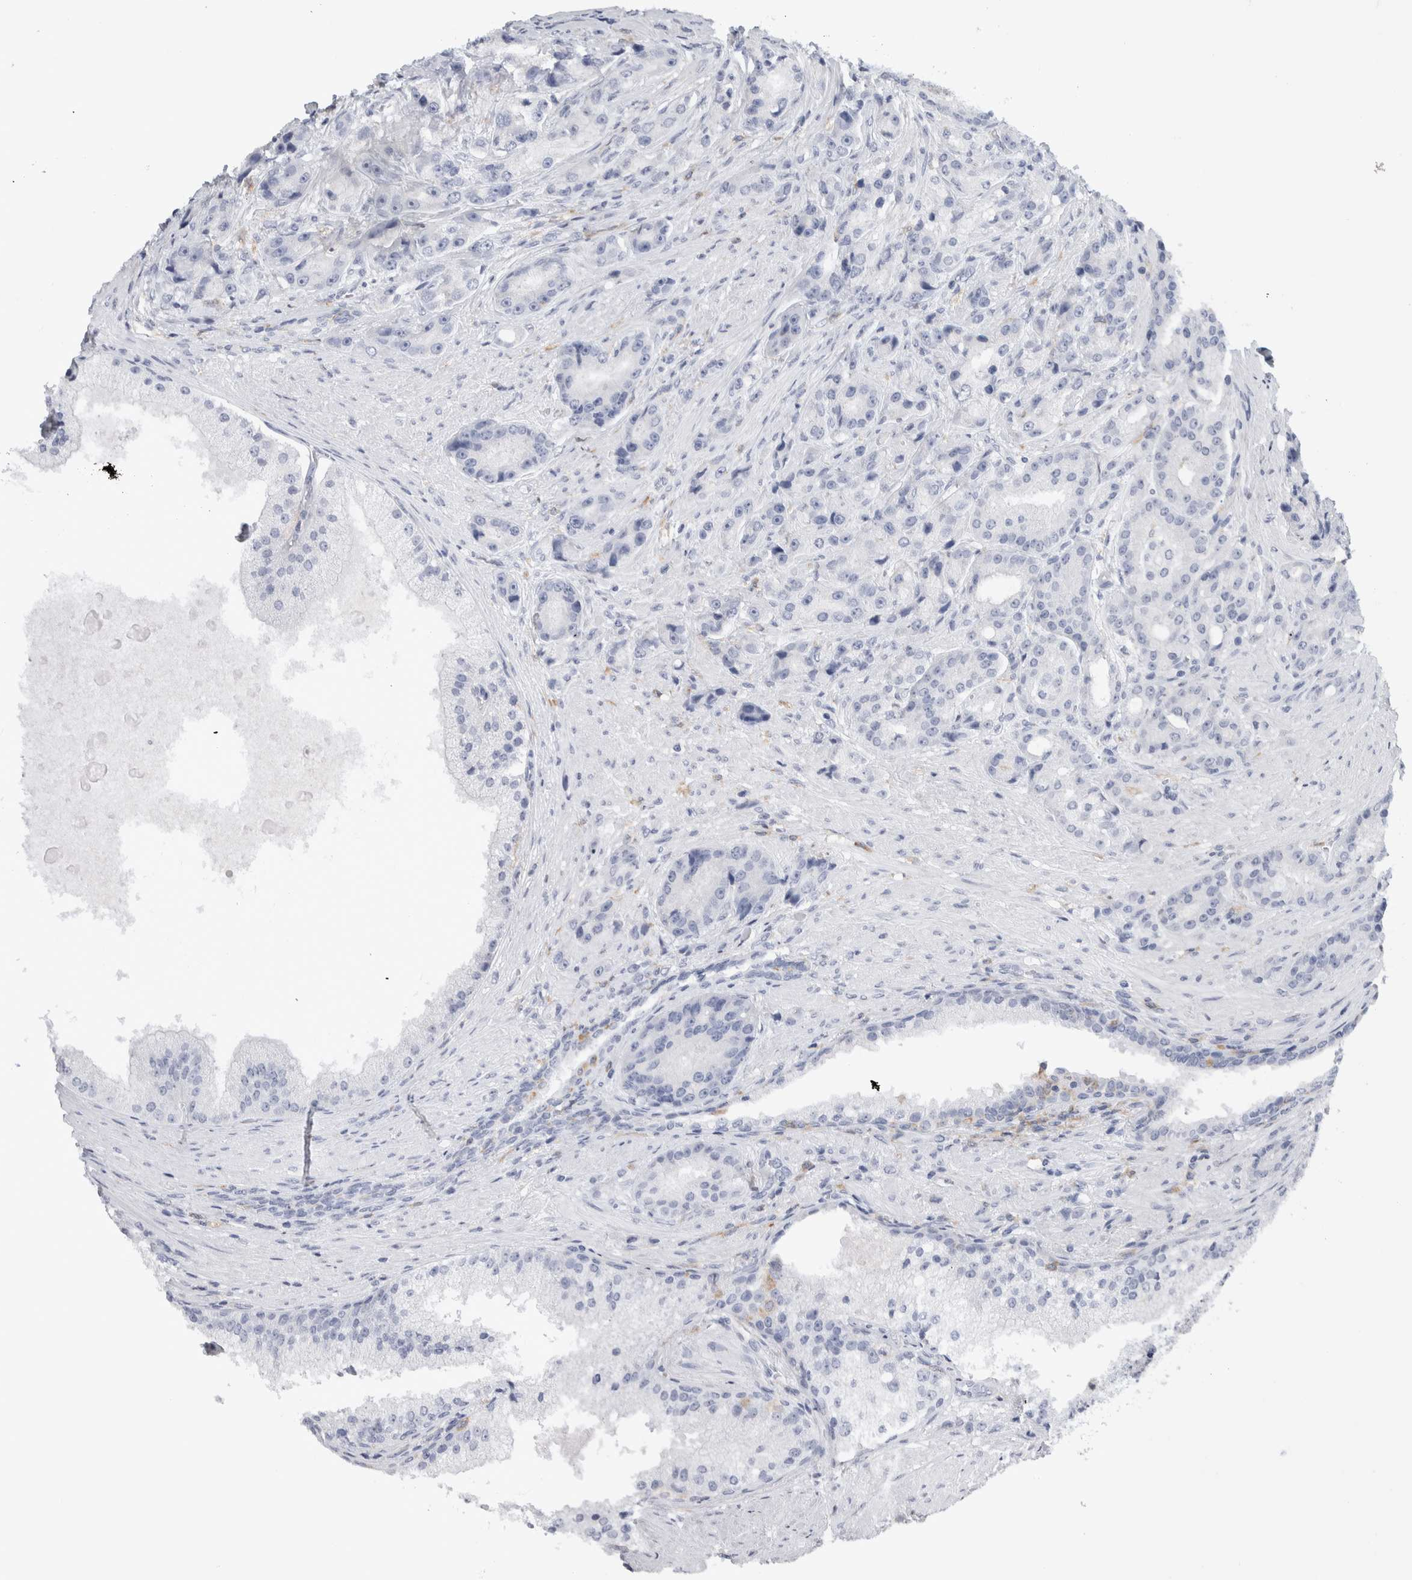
{"staining": {"intensity": "negative", "quantity": "none", "location": "none"}, "tissue": "prostate cancer", "cell_type": "Tumor cells", "image_type": "cancer", "snomed": [{"axis": "morphology", "description": "Adenocarcinoma, High grade"}, {"axis": "topography", "description": "Prostate"}], "caption": "Tumor cells show no significant staining in prostate adenocarcinoma (high-grade).", "gene": "SKAP2", "patient": {"sex": "male", "age": 60}}